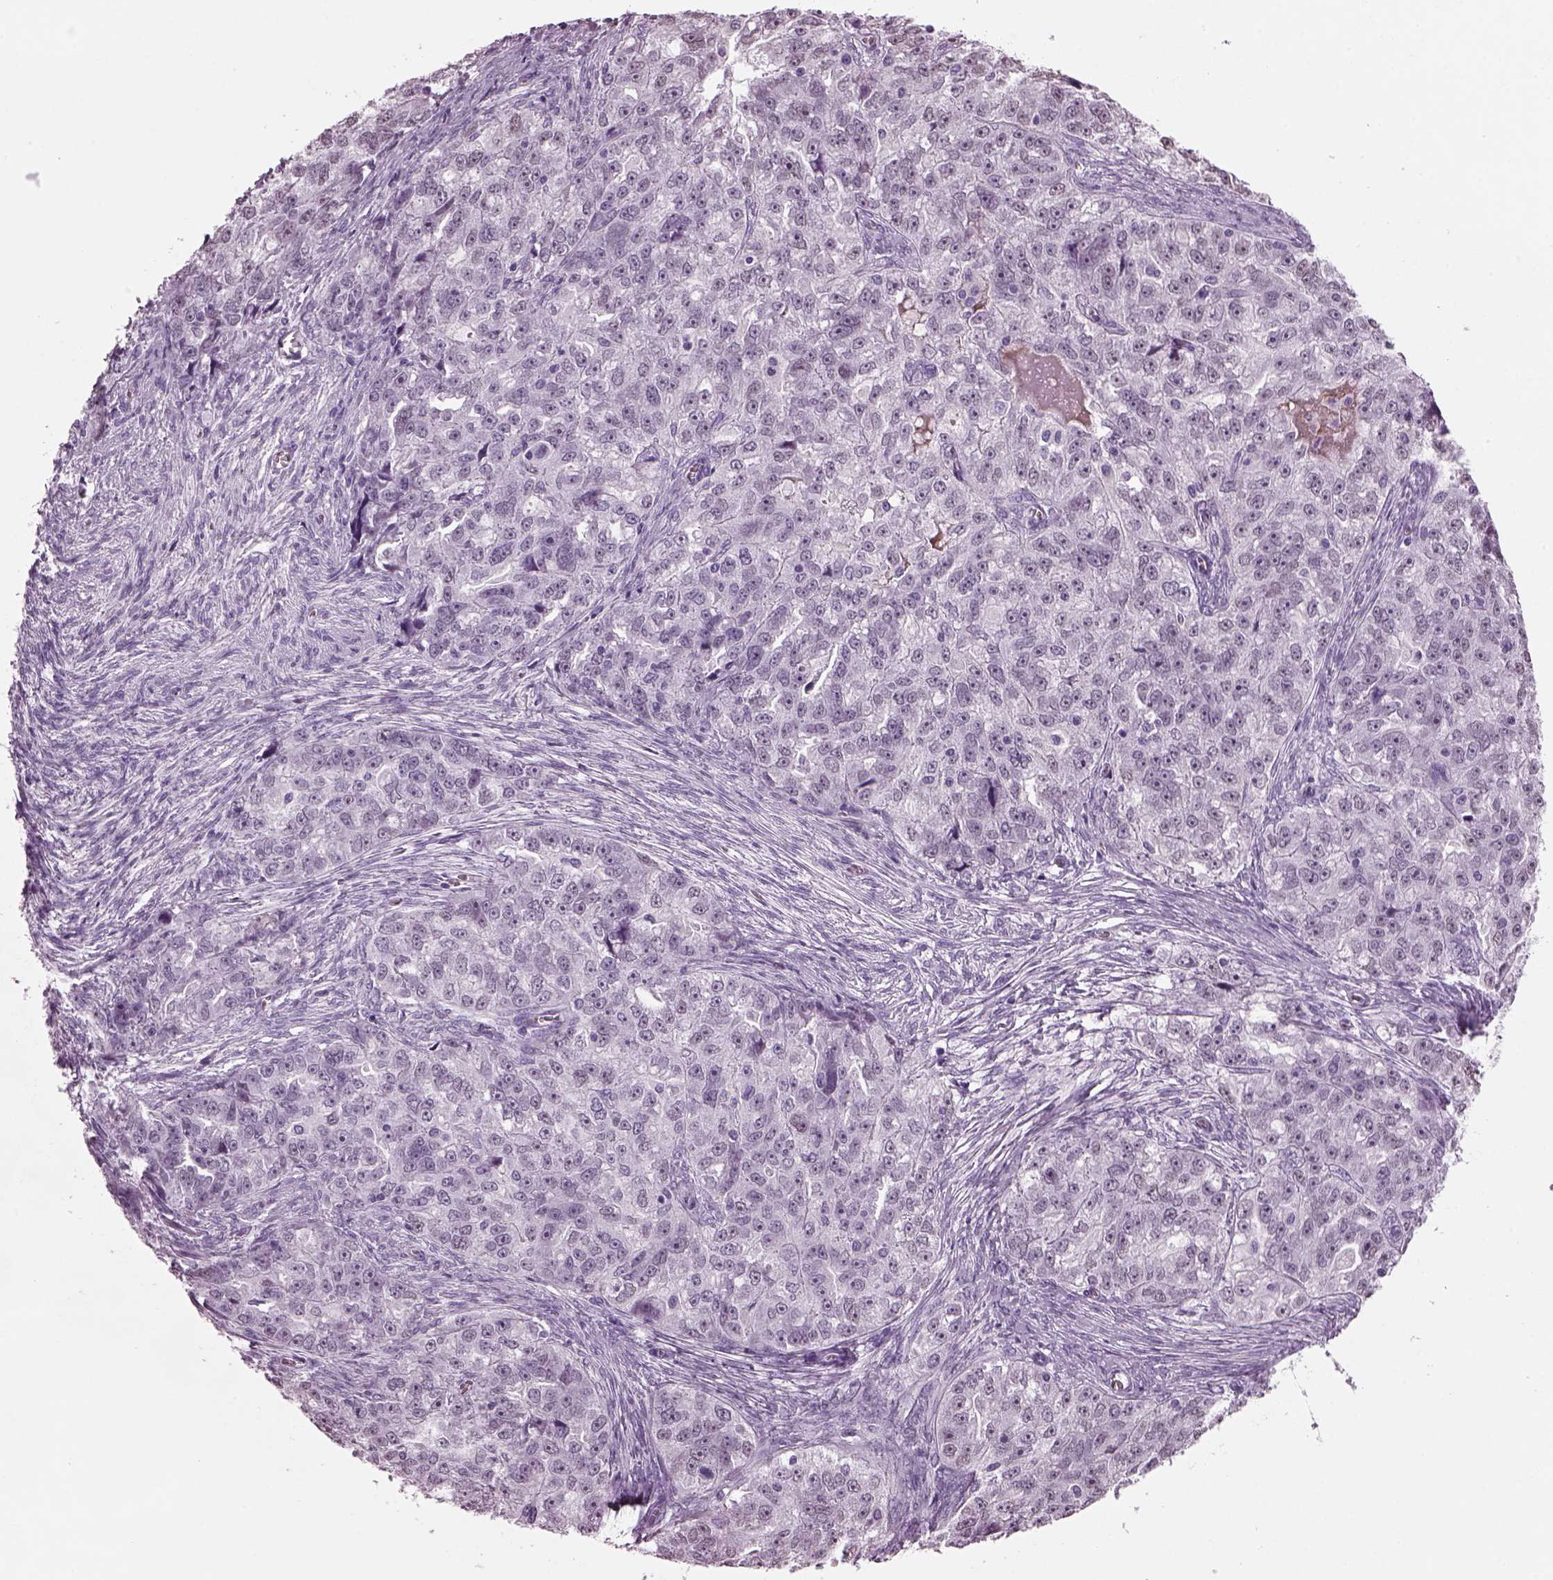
{"staining": {"intensity": "negative", "quantity": "none", "location": "none"}, "tissue": "ovarian cancer", "cell_type": "Tumor cells", "image_type": "cancer", "snomed": [{"axis": "morphology", "description": "Cystadenocarcinoma, serous, NOS"}, {"axis": "topography", "description": "Ovary"}], "caption": "This is a histopathology image of IHC staining of ovarian cancer (serous cystadenocarcinoma), which shows no positivity in tumor cells.", "gene": "KRTAP3-2", "patient": {"sex": "female", "age": 51}}